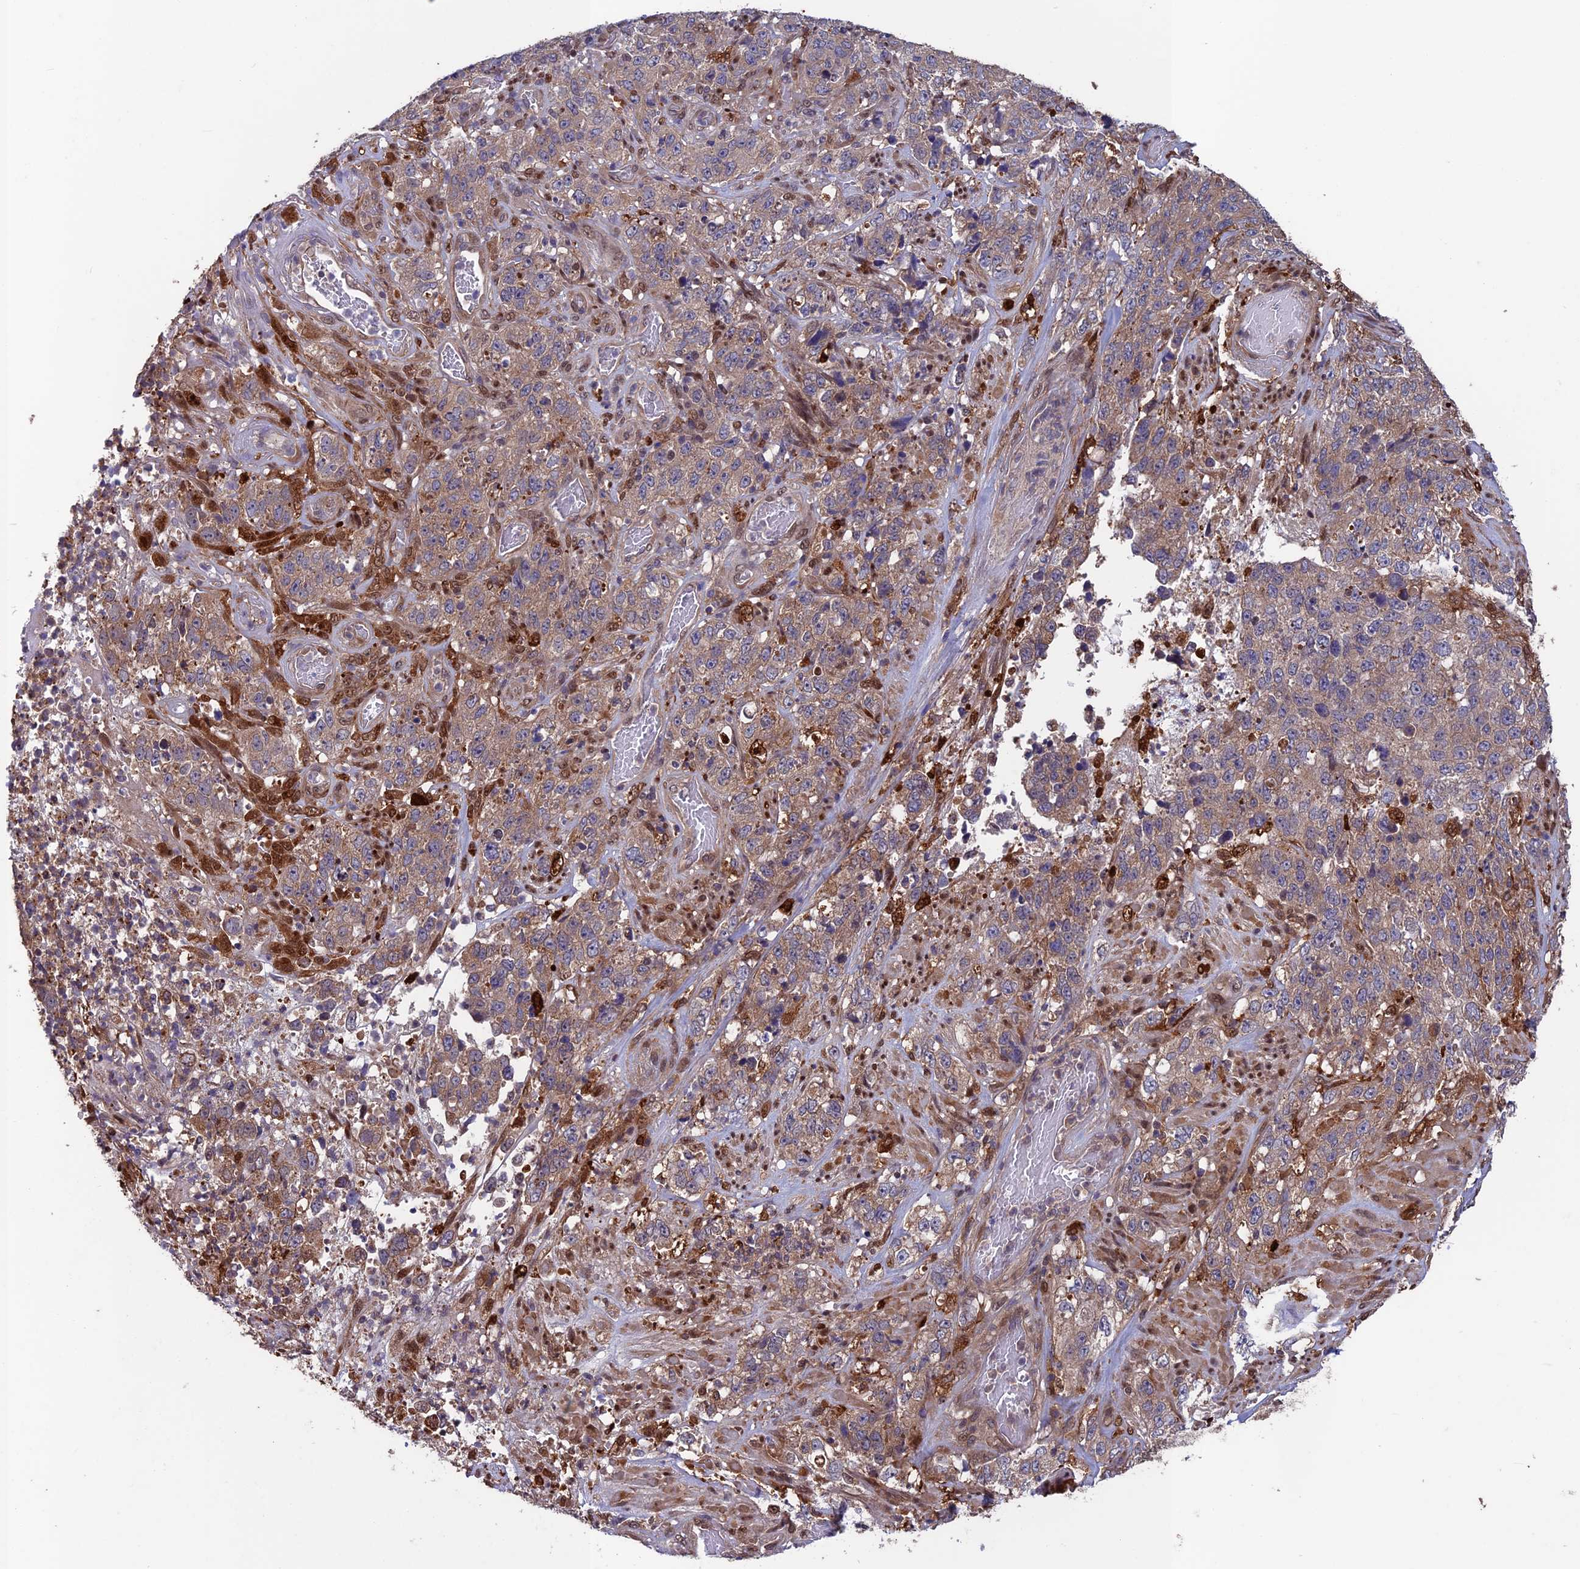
{"staining": {"intensity": "weak", "quantity": "25%-75%", "location": "cytoplasmic/membranous"}, "tissue": "stomach cancer", "cell_type": "Tumor cells", "image_type": "cancer", "snomed": [{"axis": "morphology", "description": "Adenocarcinoma, NOS"}, {"axis": "topography", "description": "Stomach"}], "caption": "Brown immunohistochemical staining in human adenocarcinoma (stomach) displays weak cytoplasmic/membranous expression in approximately 25%-75% of tumor cells.", "gene": "MAST2", "patient": {"sex": "male", "age": 48}}